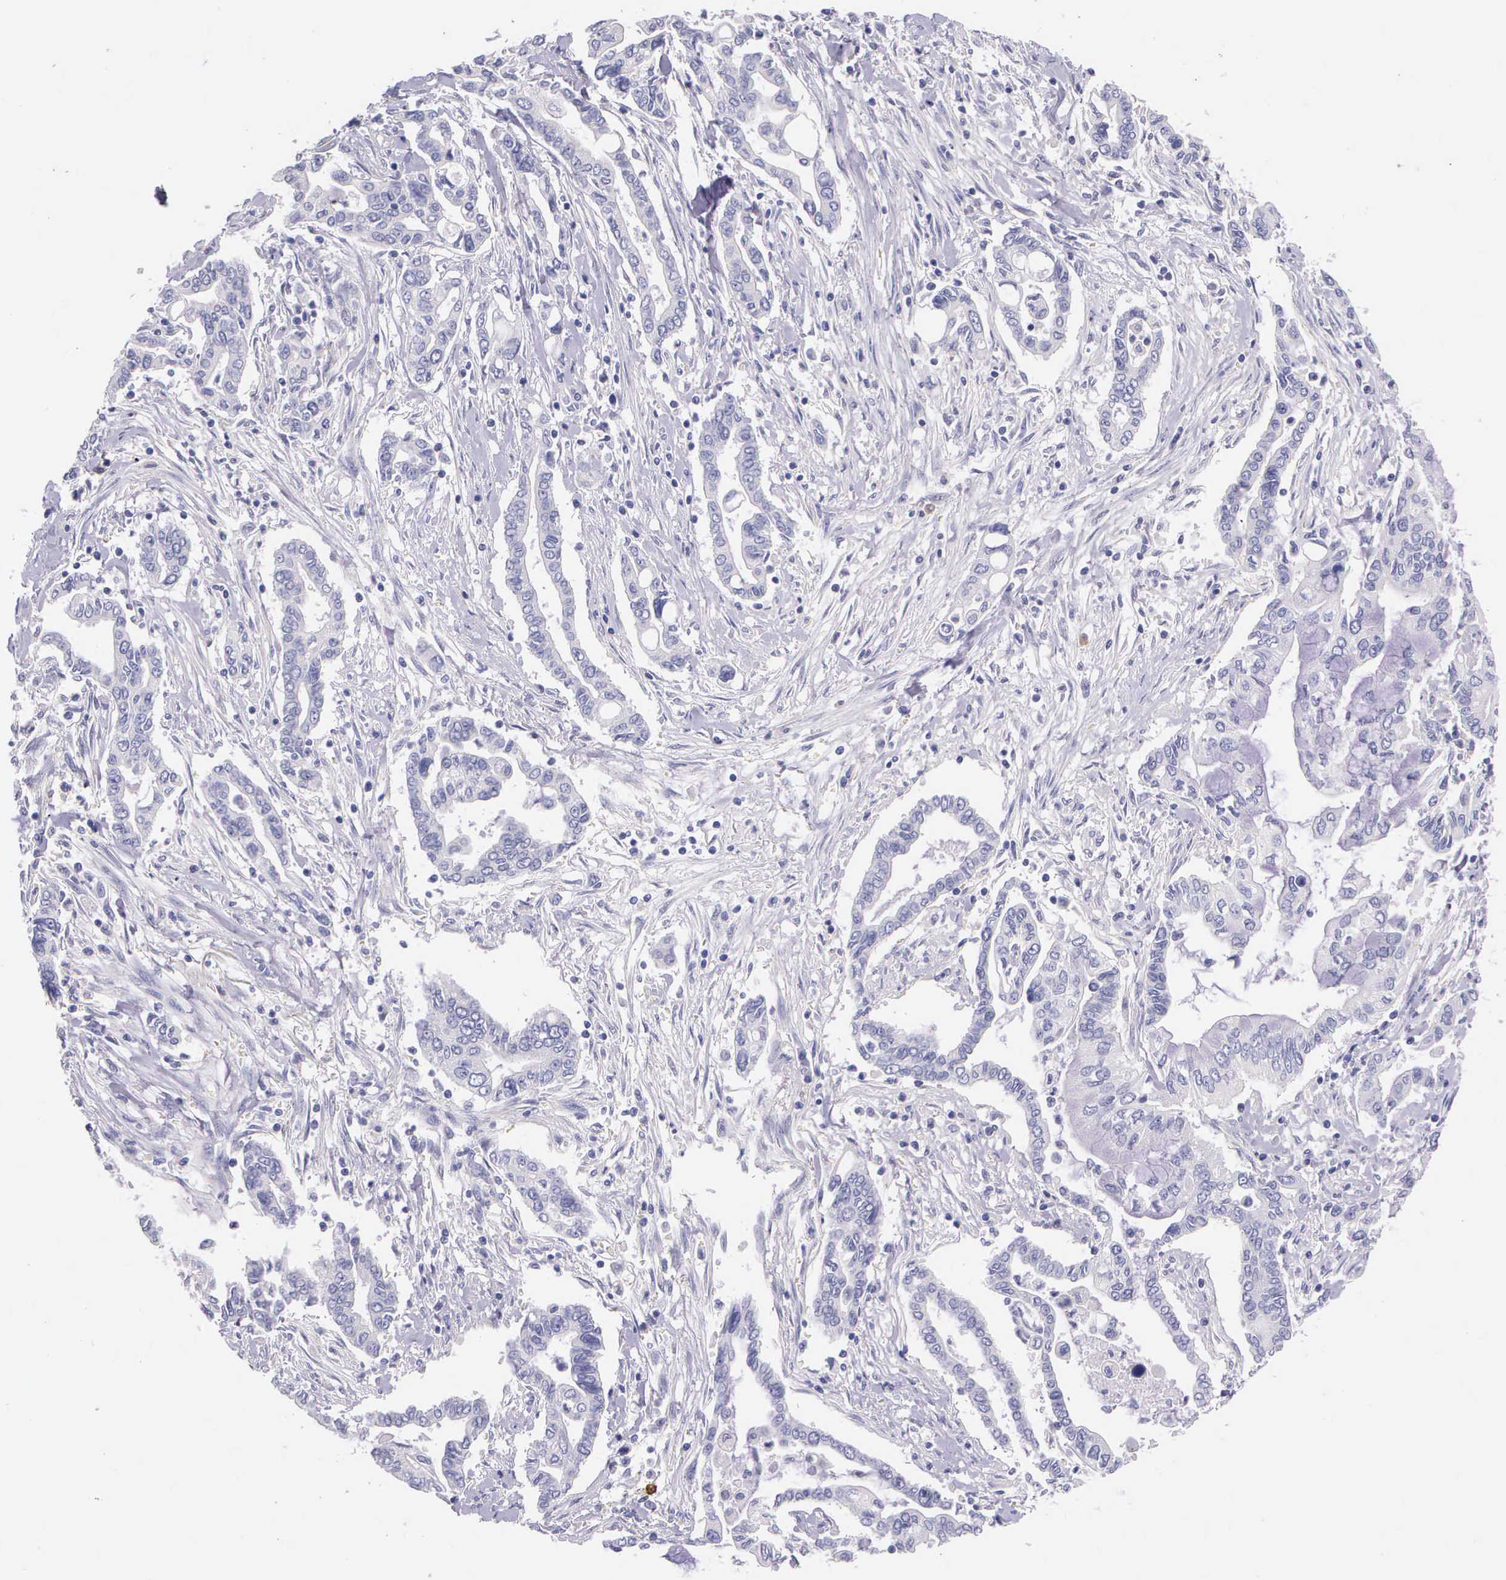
{"staining": {"intensity": "negative", "quantity": "none", "location": "none"}, "tissue": "pancreatic cancer", "cell_type": "Tumor cells", "image_type": "cancer", "snomed": [{"axis": "morphology", "description": "Adenocarcinoma, NOS"}, {"axis": "topography", "description": "Pancreas"}], "caption": "Immunohistochemical staining of pancreatic cancer (adenocarcinoma) reveals no significant expression in tumor cells.", "gene": "THSD7A", "patient": {"sex": "female", "age": 57}}